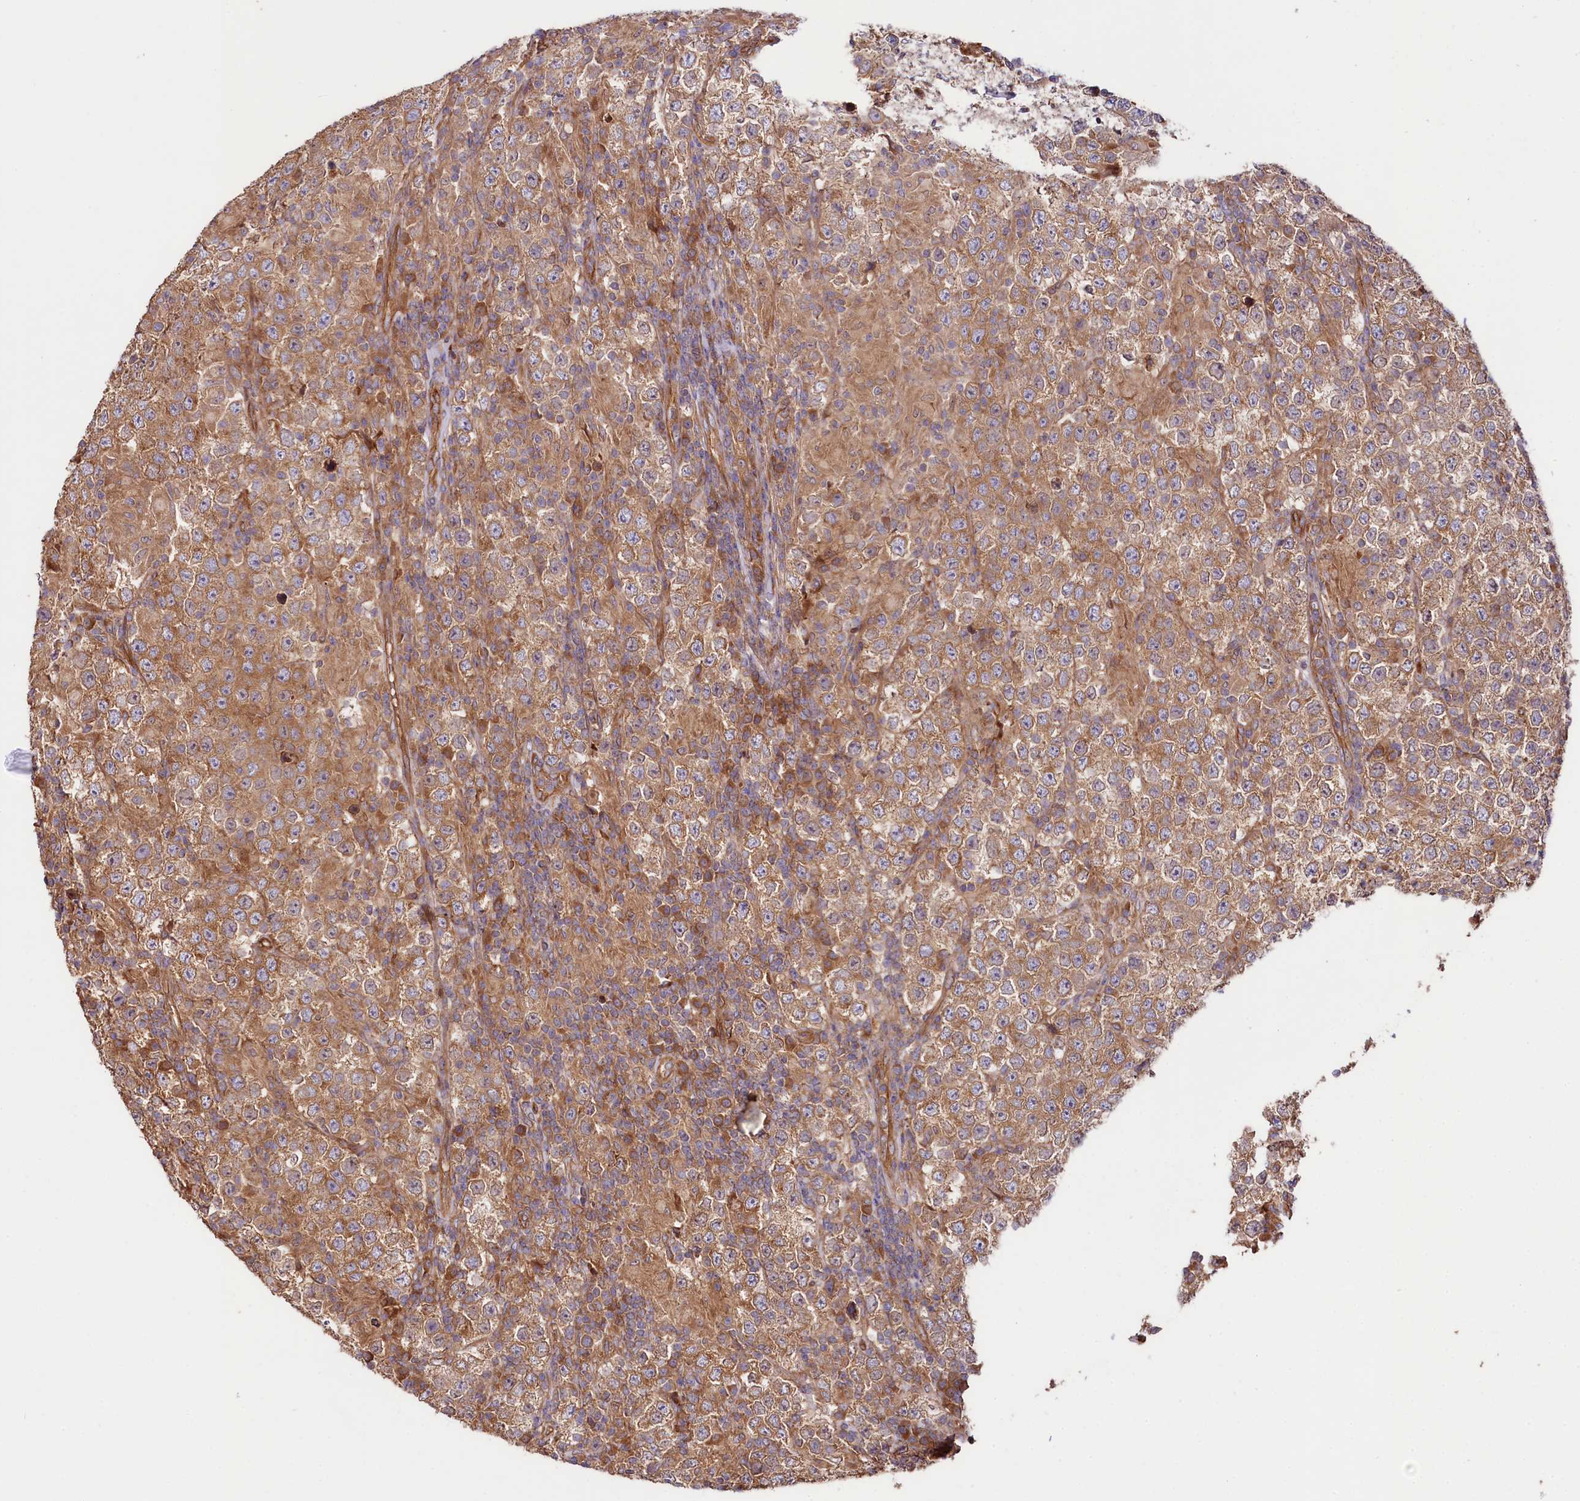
{"staining": {"intensity": "moderate", "quantity": ">75%", "location": "cytoplasmic/membranous"}, "tissue": "testis cancer", "cell_type": "Tumor cells", "image_type": "cancer", "snomed": [{"axis": "morphology", "description": "Normal tissue, NOS"}, {"axis": "morphology", "description": "Urothelial carcinoma, High grade"}, {"axis": "morphology", "description": "Seminoma, NOS"}, {"axis": "morphology", "description": "Carcinoma, Embryonal, NOS"}, {"axis": "topography", "description": "Urinary bladder"}, {"axis": "topography", "description": "Testis"}], "caption": "This is a histology image of immunohistochemistry staining of seminoma (testis), which shows moderate positivity in the cytoplasmic/membranous of tumor cells.", "gene": "CEP295", "patient": {"sex": "male", "age": 41}}